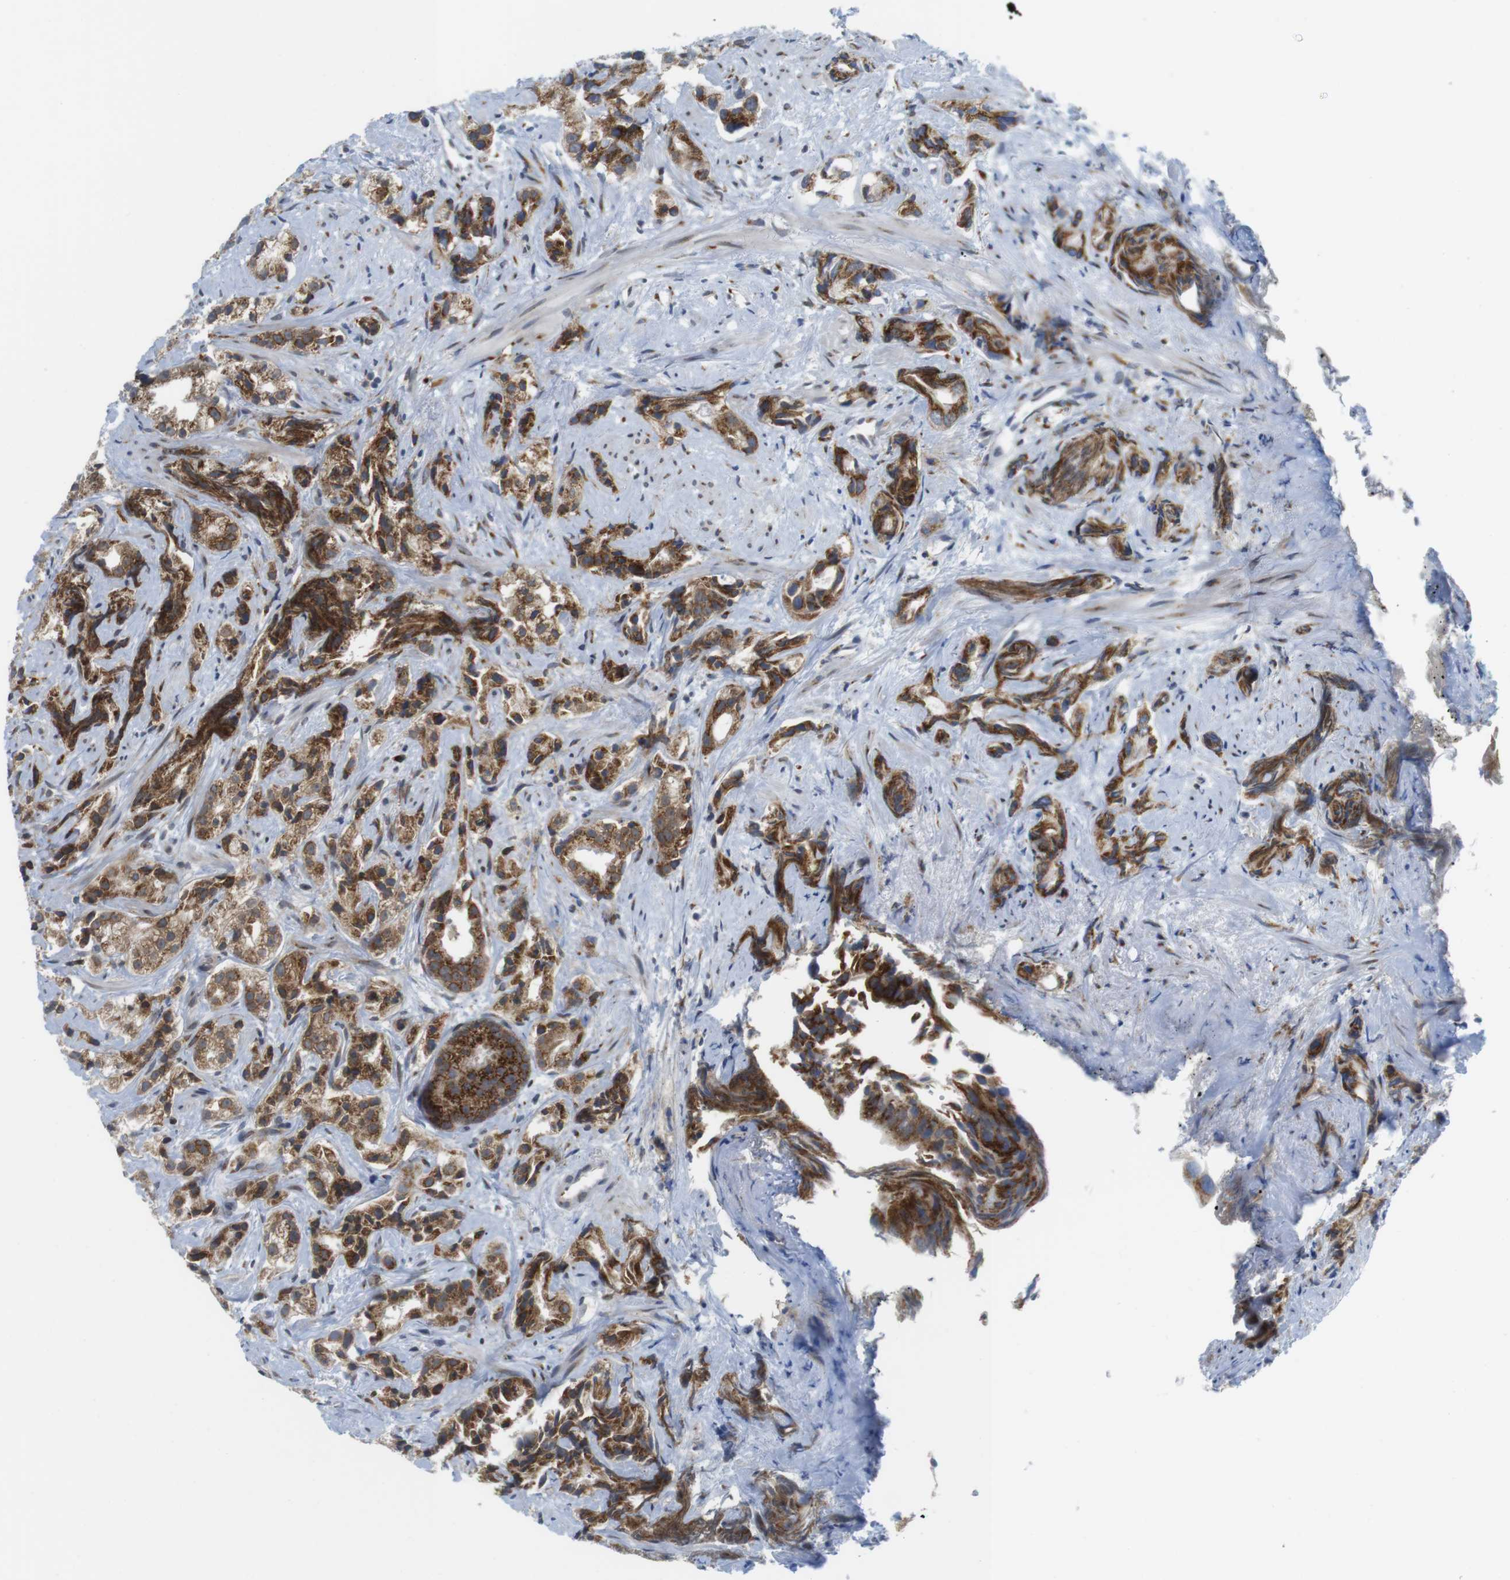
{"staining": {"intensity": "strong", "quantity": "25%-75%", "location": "cytoplasmic/membranous"}, "tissue": "prostate cancer", "cell_type": "Tumor cells", "image_type": "cancer", "snomed": [{"axis": "morphology", "description": "Adenocarcinoma, Low grade"}, {"axis": "topography", "description": "Prostate"}], "caption": "The image demonstrates a brown stain indicating the presence of a protein in the cytoplasmic/membranous of tumor cells in prostate adenocarcinoma (low-grade).", "gene": "ERGIC3", "patient": {"sex": "male", "age": 89}}